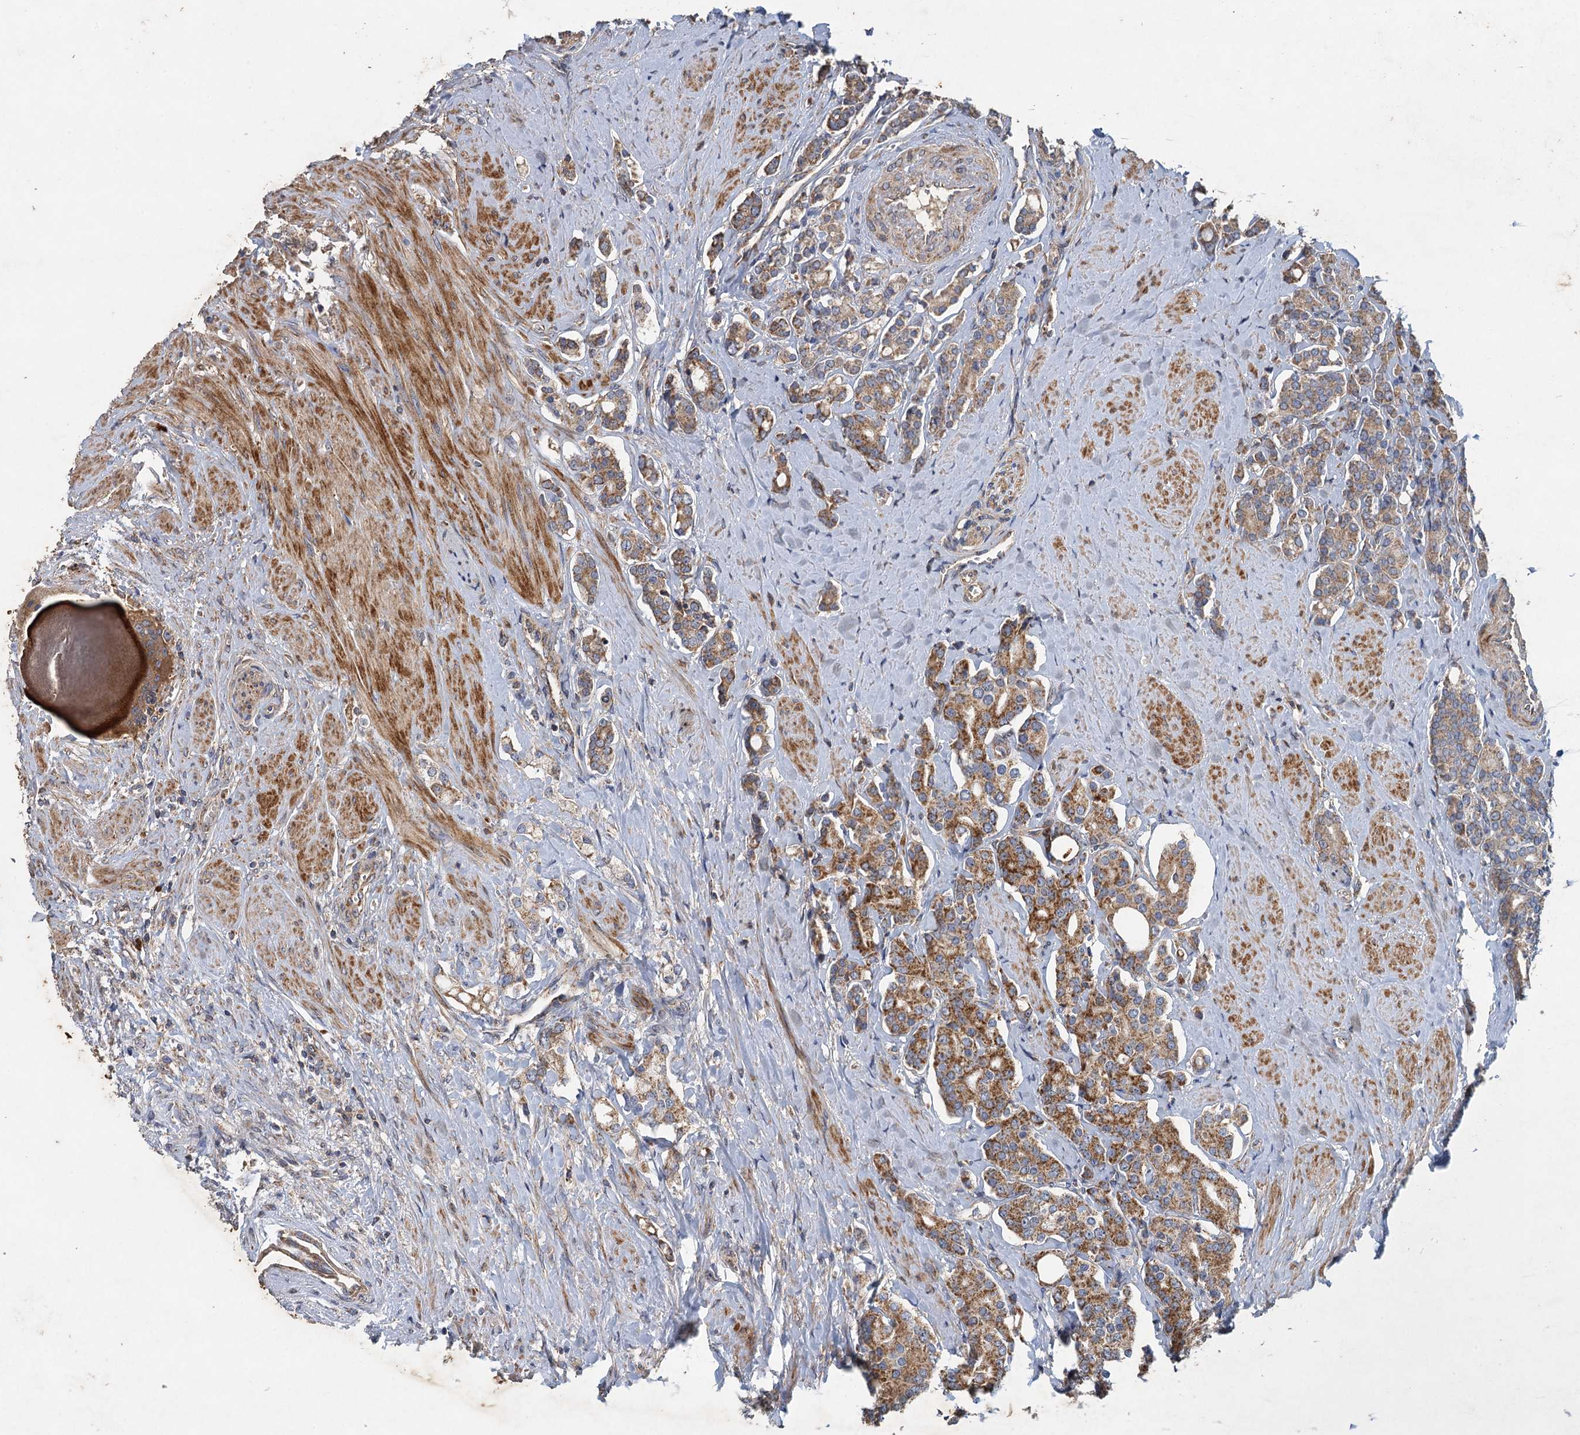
{"staining": {"intensity": "moderate", "quantity": ">75%", "location": "cytoplasmic/membranous"}, "tissue": "prostate cancer", "cell_type": "Tumor cells", "image_type": "cancer", "snomed": [{"axis": "morphology", "description": "Adenocarcinoma, High grade"}, {"axis": "topography", "description": "Prostate"}], "caption": "A brown stain labels moderate cytoplasmic/membranous staining of a protein in human high-grade adenocarcinoma (prostate) tumor cells.", "gene": "BCS1L", "patient": {"sex": "male", "age": 62}}